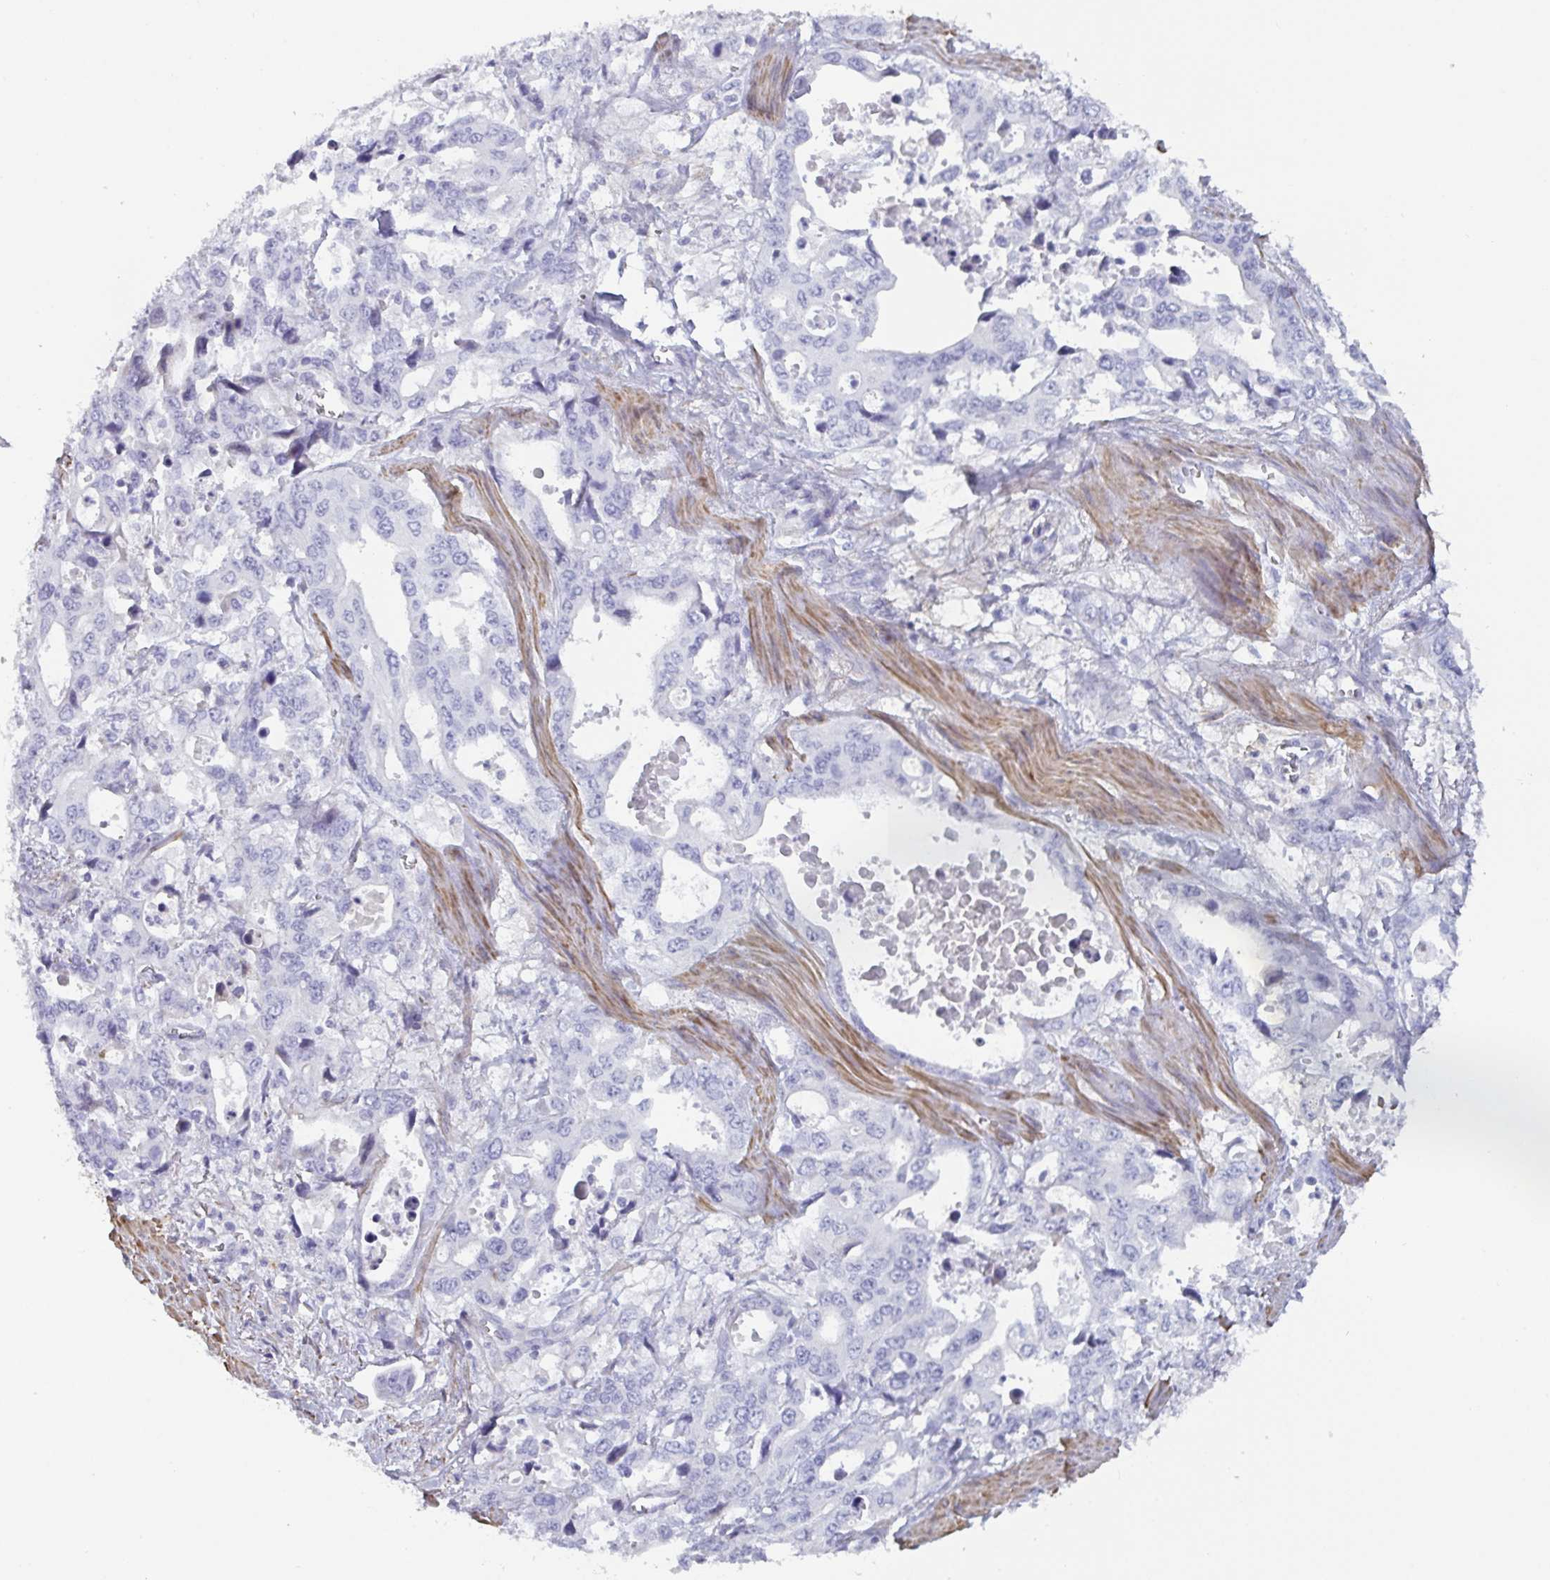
{"staining": {"intensity": "negative", "quantity": "none", "location": "none"}, "tissue": "stomach cancer", "cell_type": "Tumor cells", "image_type": "cancer", "snomed": [{"axis": "morphology", "description": "Adenocarcinoma, NOS"}, {"axis": "topography", "description": "Stomach, upper"}], "caption": "Immunohistochemistry image of neoplastic tissue: stomach cancer stained with DAB displays no significant protein expression in tumor cells.", "gene": "OR5P3", "patient": {"sex": "male", "age": 74}}